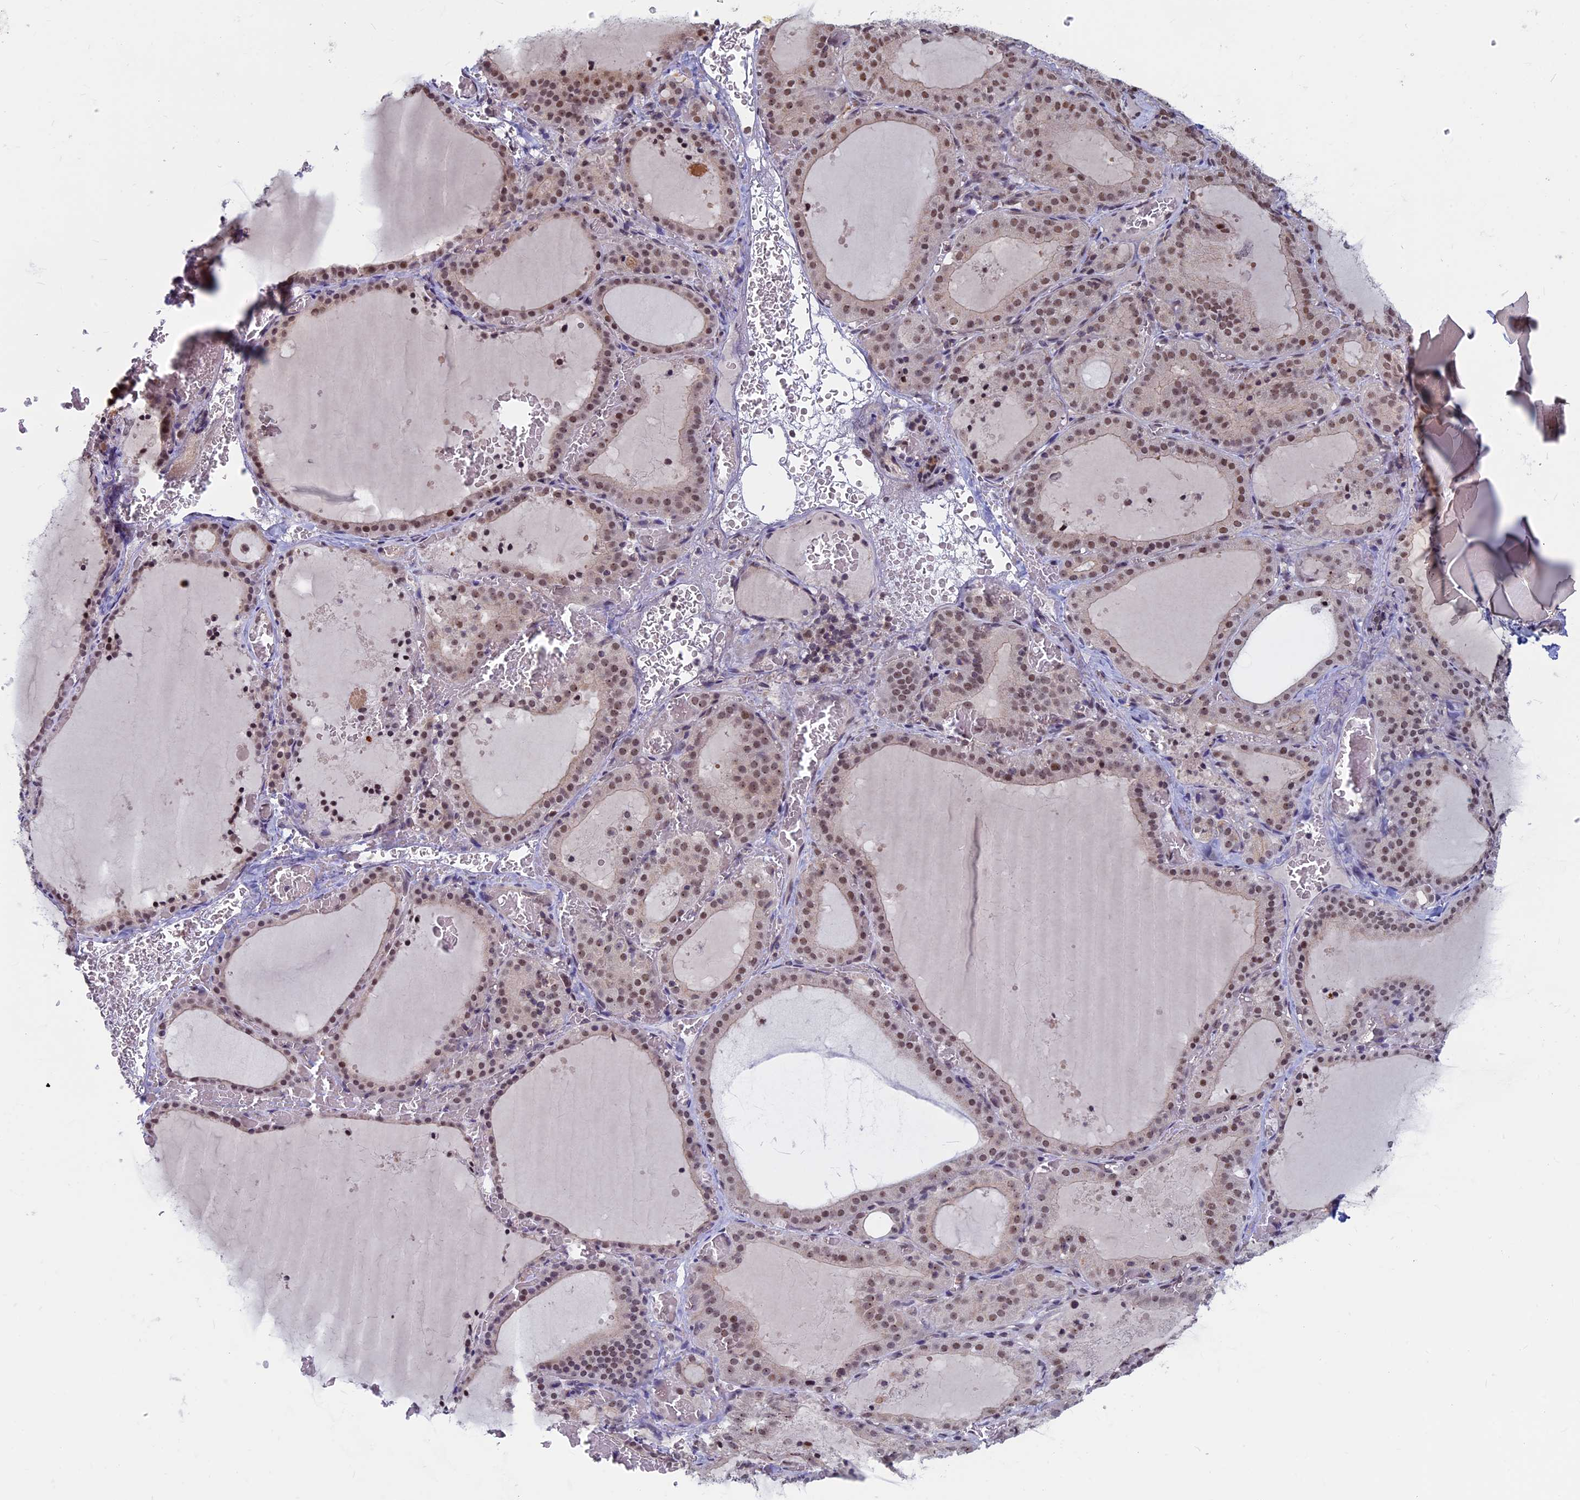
{"staining": {"intensity": "moderate", "quantity": ">75%", "location": "nuclear"}, "tissue": "thyroid gland", "cell_type": "Glandular cells", "image_type": "normal", "snomed": [{"axis": "morphology", "description": "Normal tissue, NOS"}, {"axis": "topography", "description": "Thyroid gland"}], "caption": "Immunohistochemical staining of unremarkable human thyroid gland reveals medium levels of moderate nuclear positivity in about >75% of glandular cells.", "gene": "SPIRE1", "patient": {"sex": "female", "age": 39}}